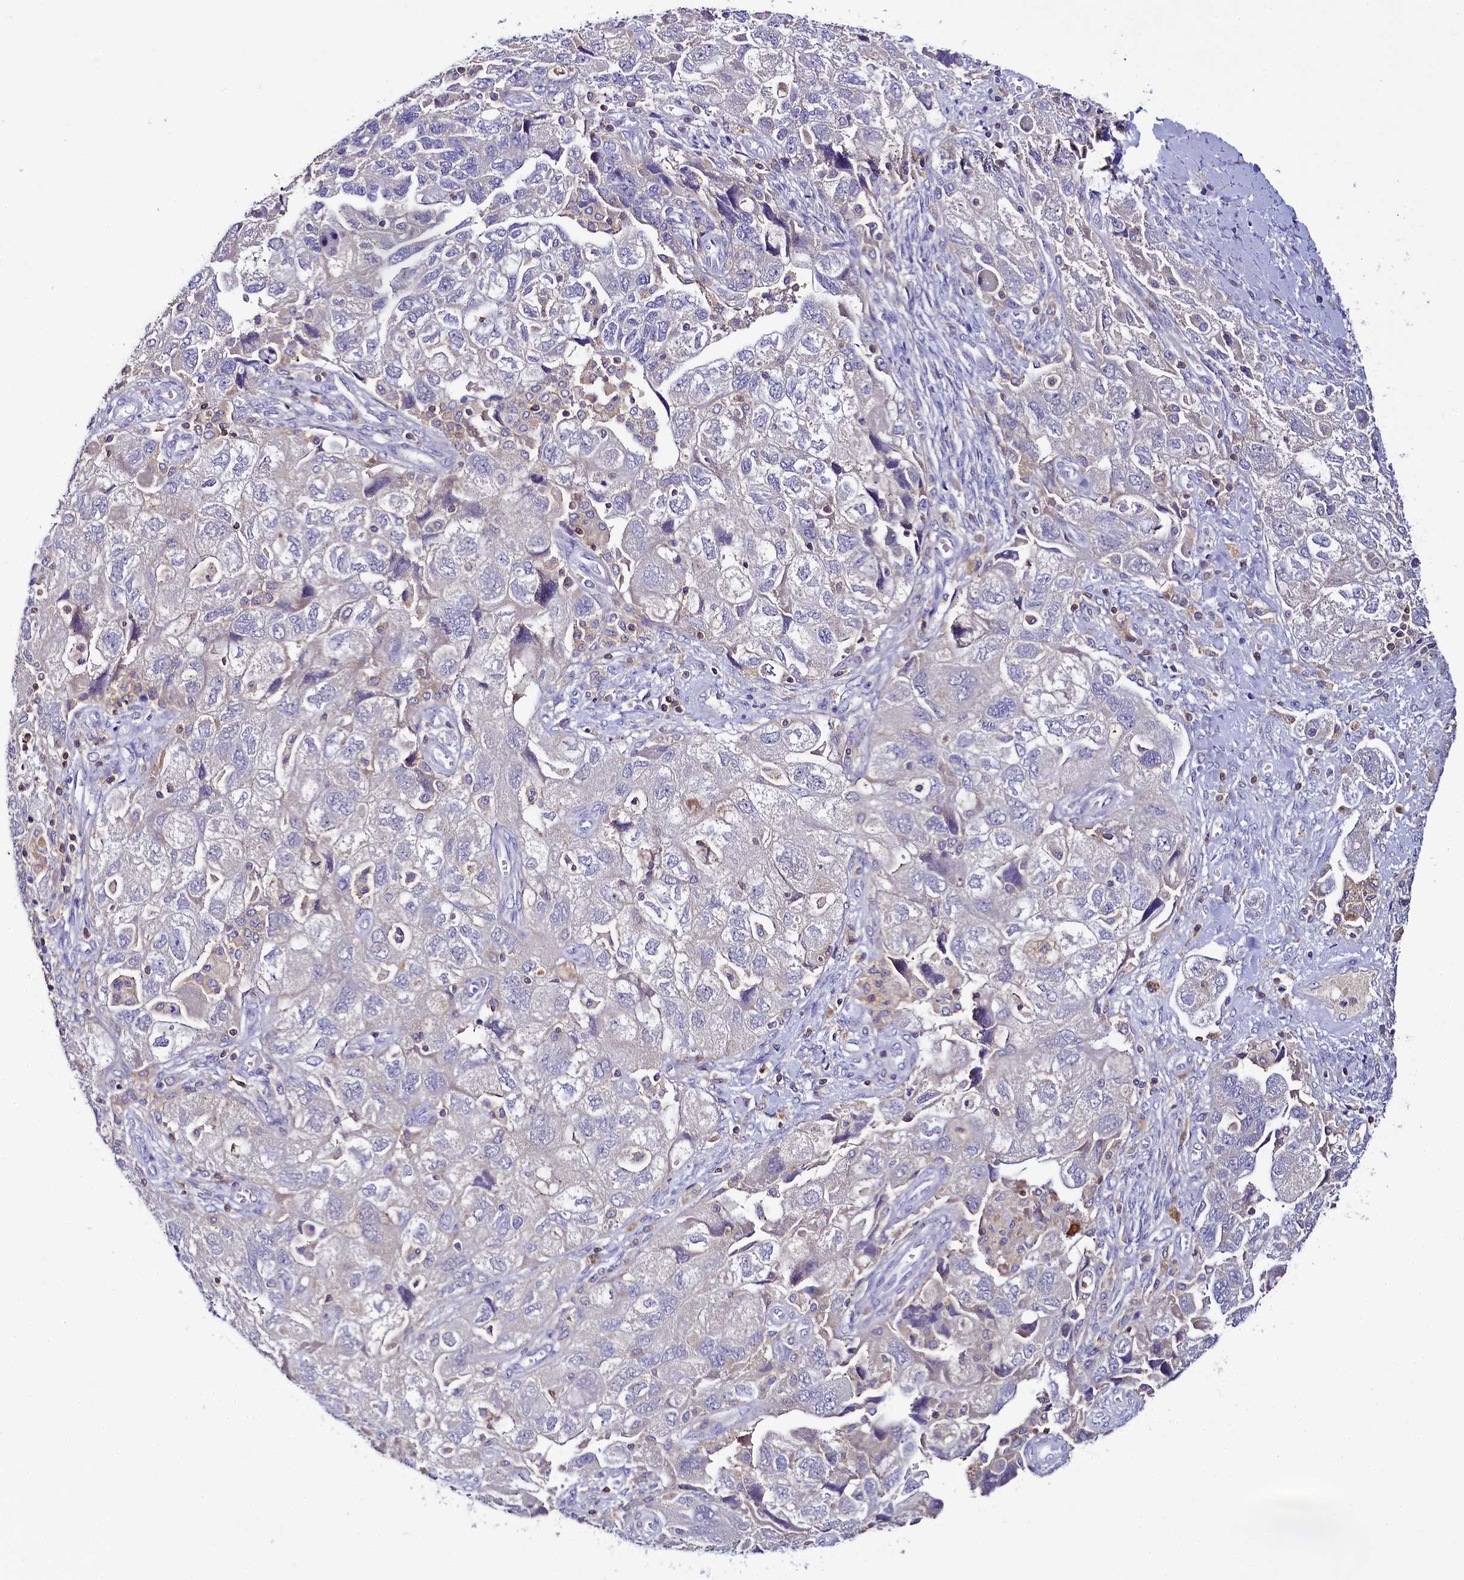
{"staining": {"intensity": "negative", "quantity": "none", "location": "none"}, "tissue": "ovarian cancer", "cell_type": "Tumor cells", "image_type": "cancer", "snomed": [{"axis": "morphology", "description": "Carcinoma, NOS"}, {"axis": "morphology", "description": "Cystadenocarcinoma, serous, NOS"}, {"axis": "topography", "description": "Ovary"}], "caption": "An immunohistochemistry photomicrograph of ovarian cancer is shown. There is no staining in tumor cells of ovarian cancer.", "gene": "FGFR2", "patient": {"sex": "female", "age": 69}}